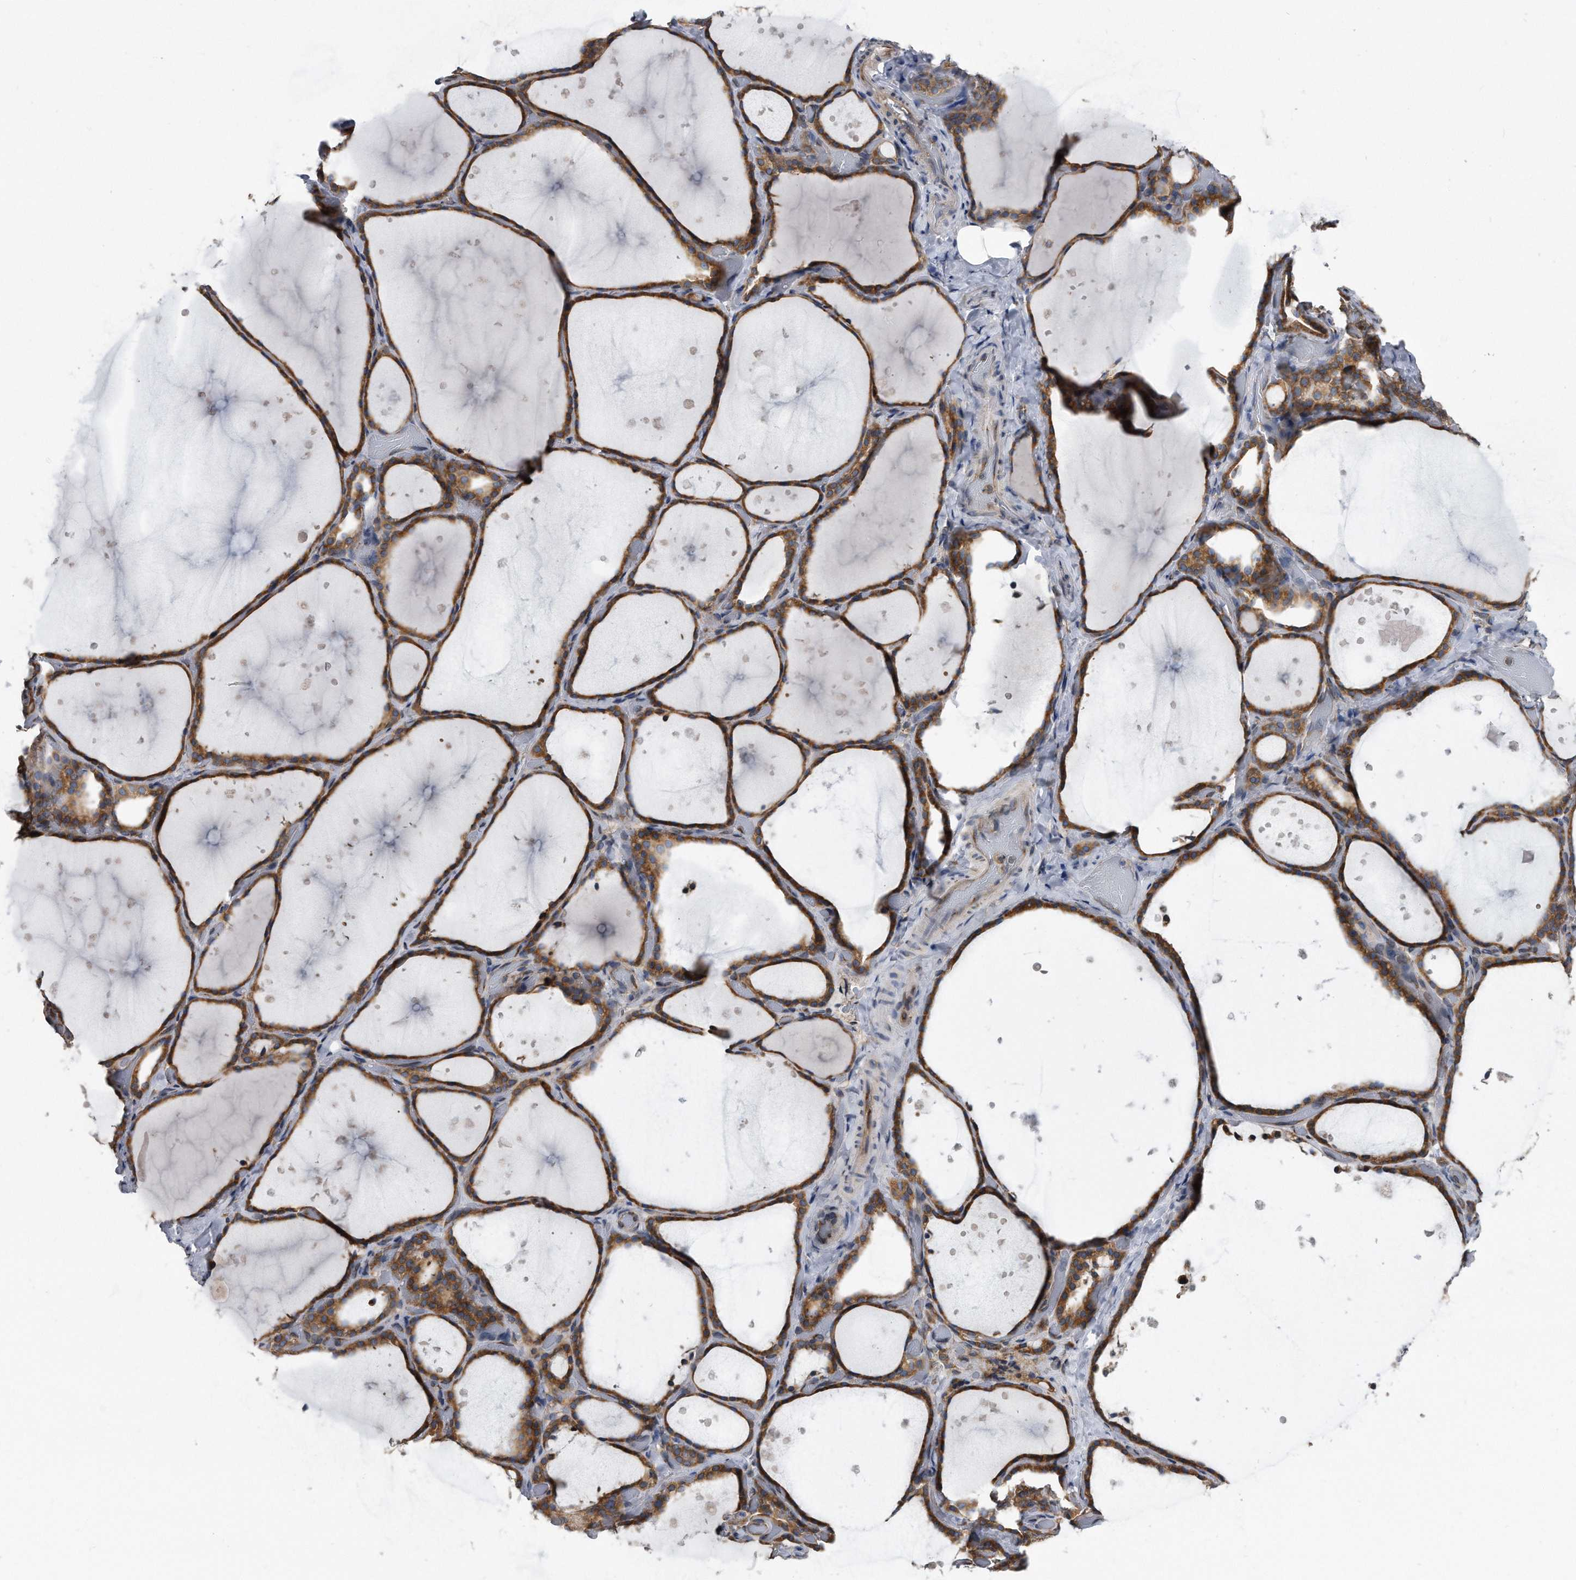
{"staining": {"intensity": "moderate", "quantity": ">75%", "location": "cytoplasmic/membranous"}, "tissue": "thyroid gland", "cell_type": "Glandular cells", "image_type": "normal", "snomed": [{"axis": "morphology", "description": "Normal tissue, NOS"}, {"axis": "topography", "description": "Thyroid gland"}], "caption": "This micrograph exhibits immunohistochemistry staining of benign human thyroid gland, with medium moderate cytoplasmic/membranous positivity in about >75% of glandular cells.", "gene": "CCDC47", "patient": {"sex": "female", "age": 44}}